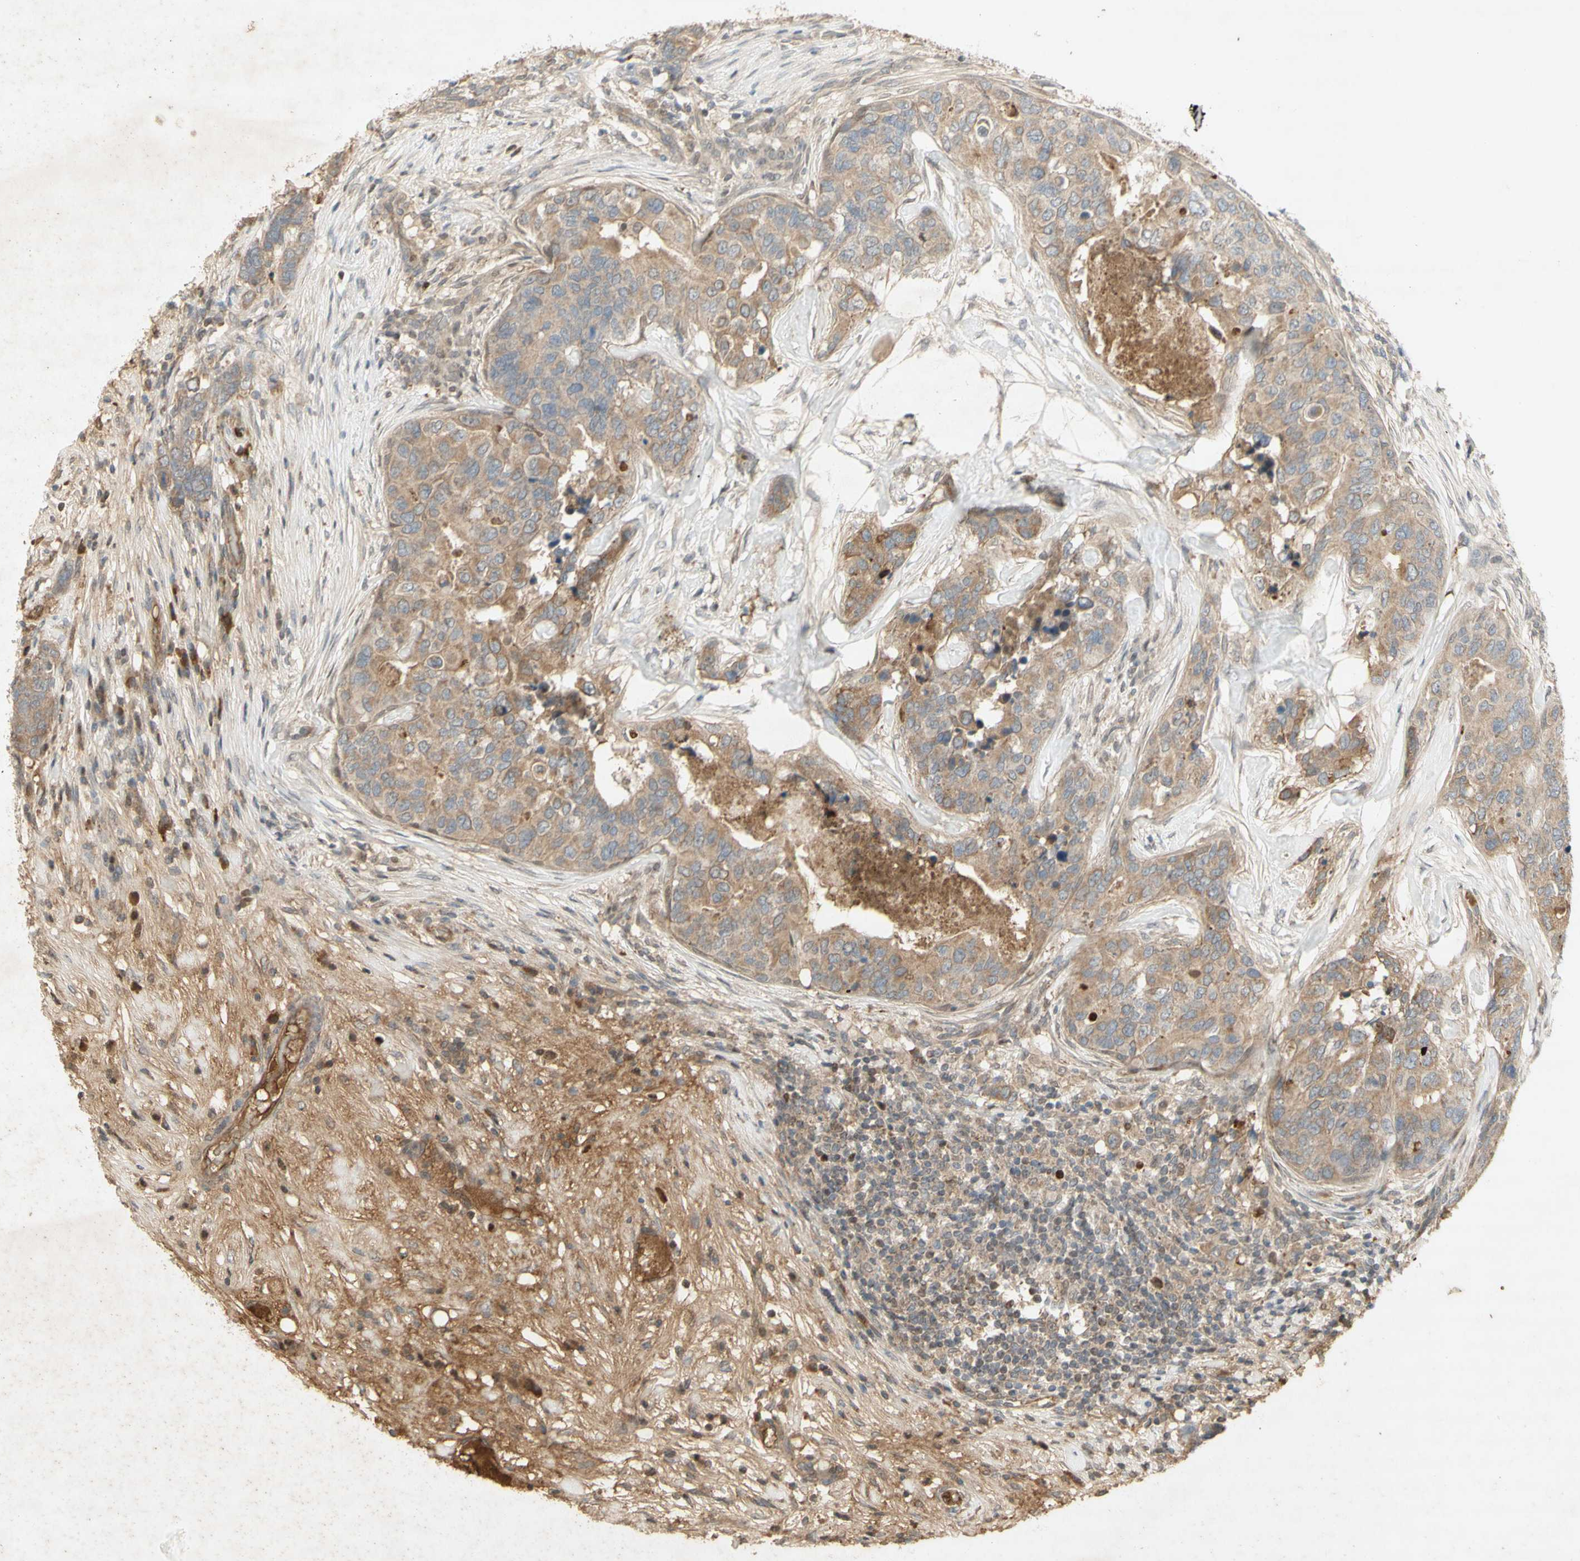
{"staining": {"intensity": "weak", "quantity": ">75%", "location": "cytoplasmic/membranous"}, "tissue": "breast cancer", "cell_type": "Tumor cells", "image_type": "cancer", "snomed": [{"axis": "morphology", "description": "Lobular carcinoma"}, {"axis": "topography", "description": "Breast"}], "caption": "Protein analysis of lobular carcinoma (breast) tissue displays weak cytoplasmic/membranous expression in approximately >75% of tumor cells.", "gene": "NRG4", "patient": {"sex": "female", "age": 59}}